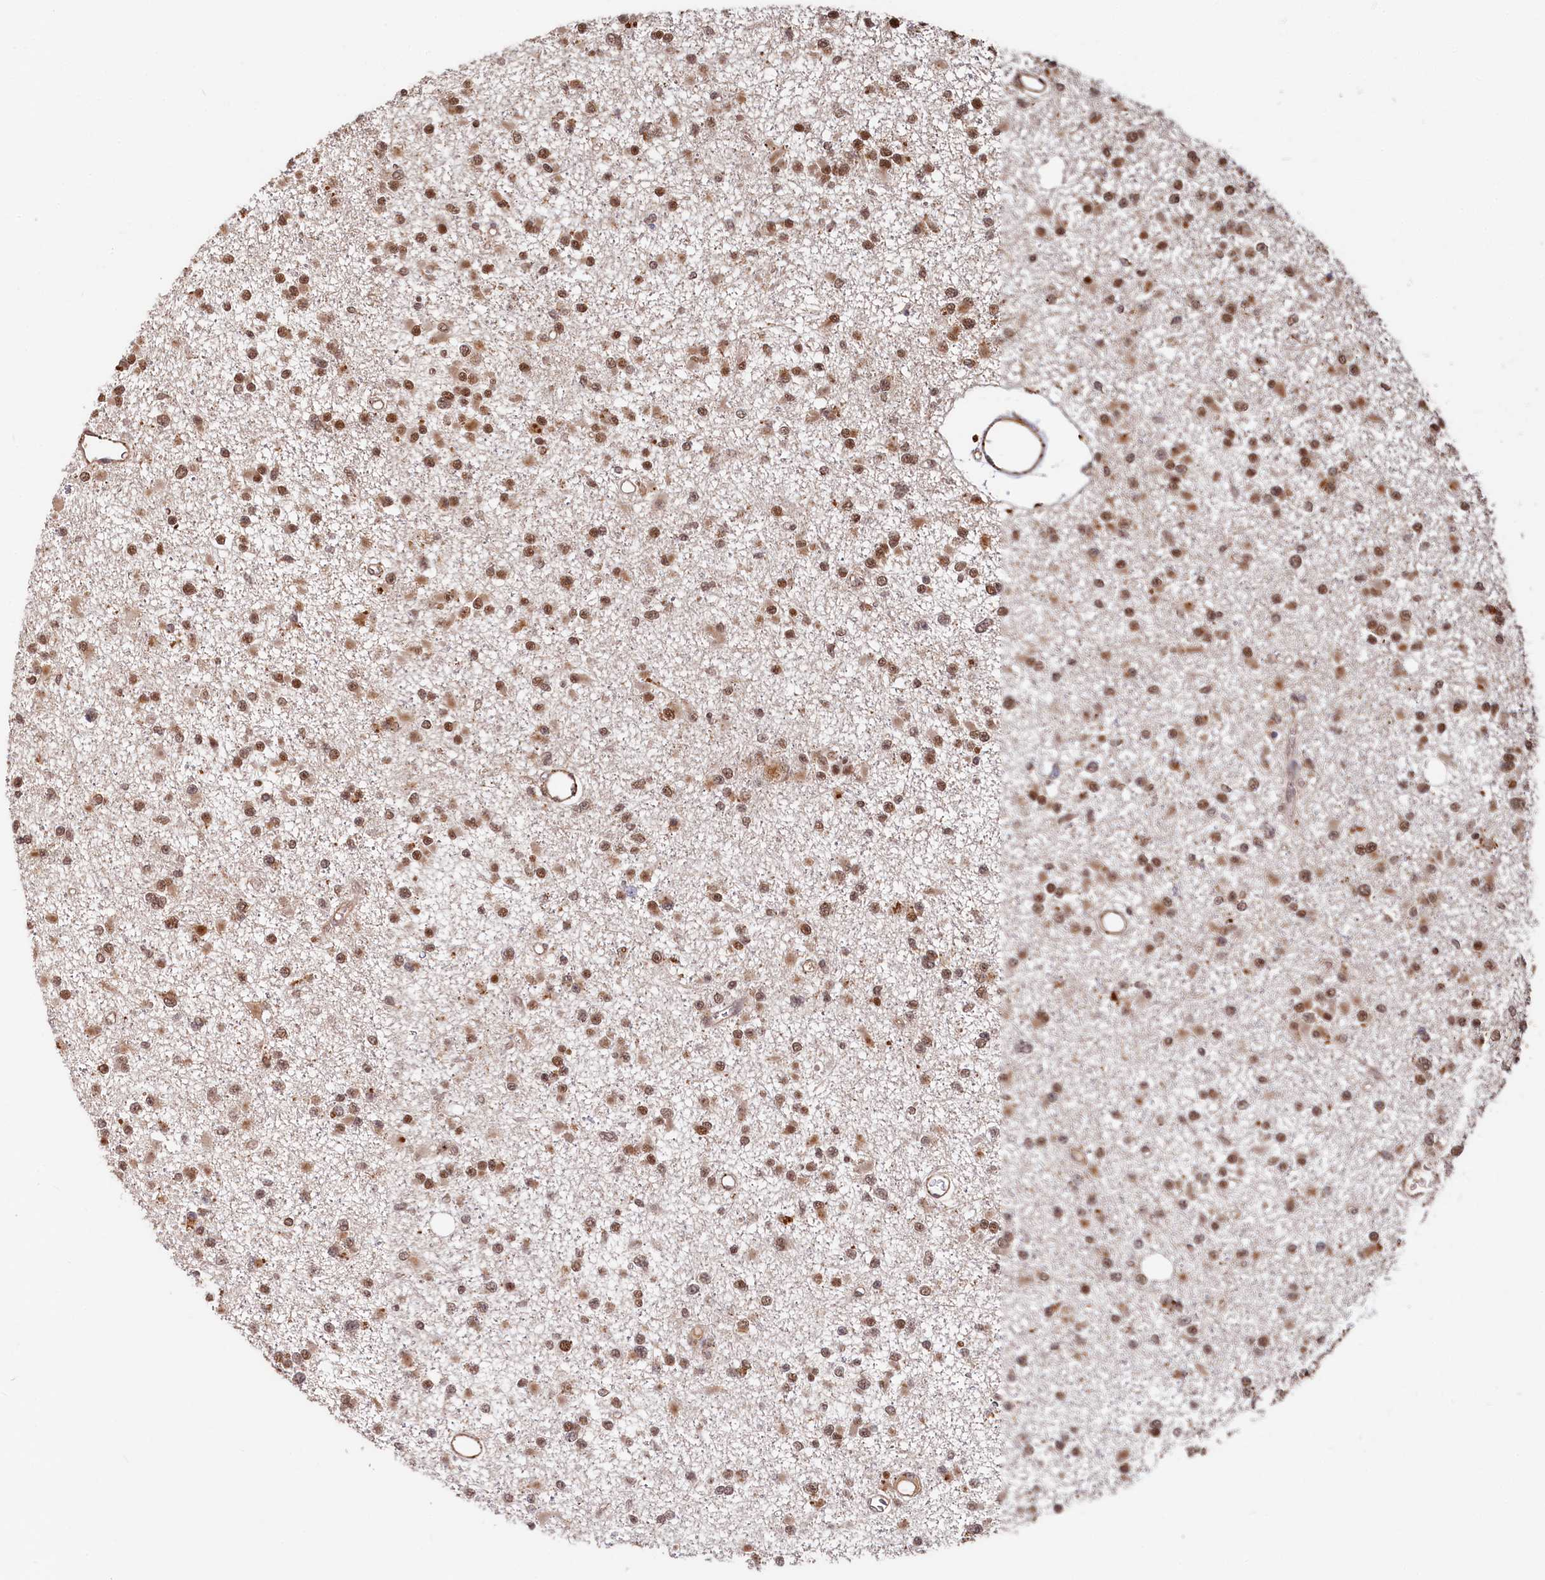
{"staining": {"intensity": "moderate", "quantity": ">75%", "location": "nuclear"}, "tissue": "glioma", "cell_type": "Tumor cells", "image_type": "cancer", "snomed": [{"axis": "morphology", "description": "Glioma, malignant, Low grade"}, {"axis": "topography", "description": "Brain"}], "caption": "Malignant glioma (low-grade) tissue reveals moderate nuclear positivity in about >75% of tumor cells The protein is shown in brown color, while the nuclei are stained blue.", "gene": "TRIM23", "patient": {"sex": "female", "age": 22}}